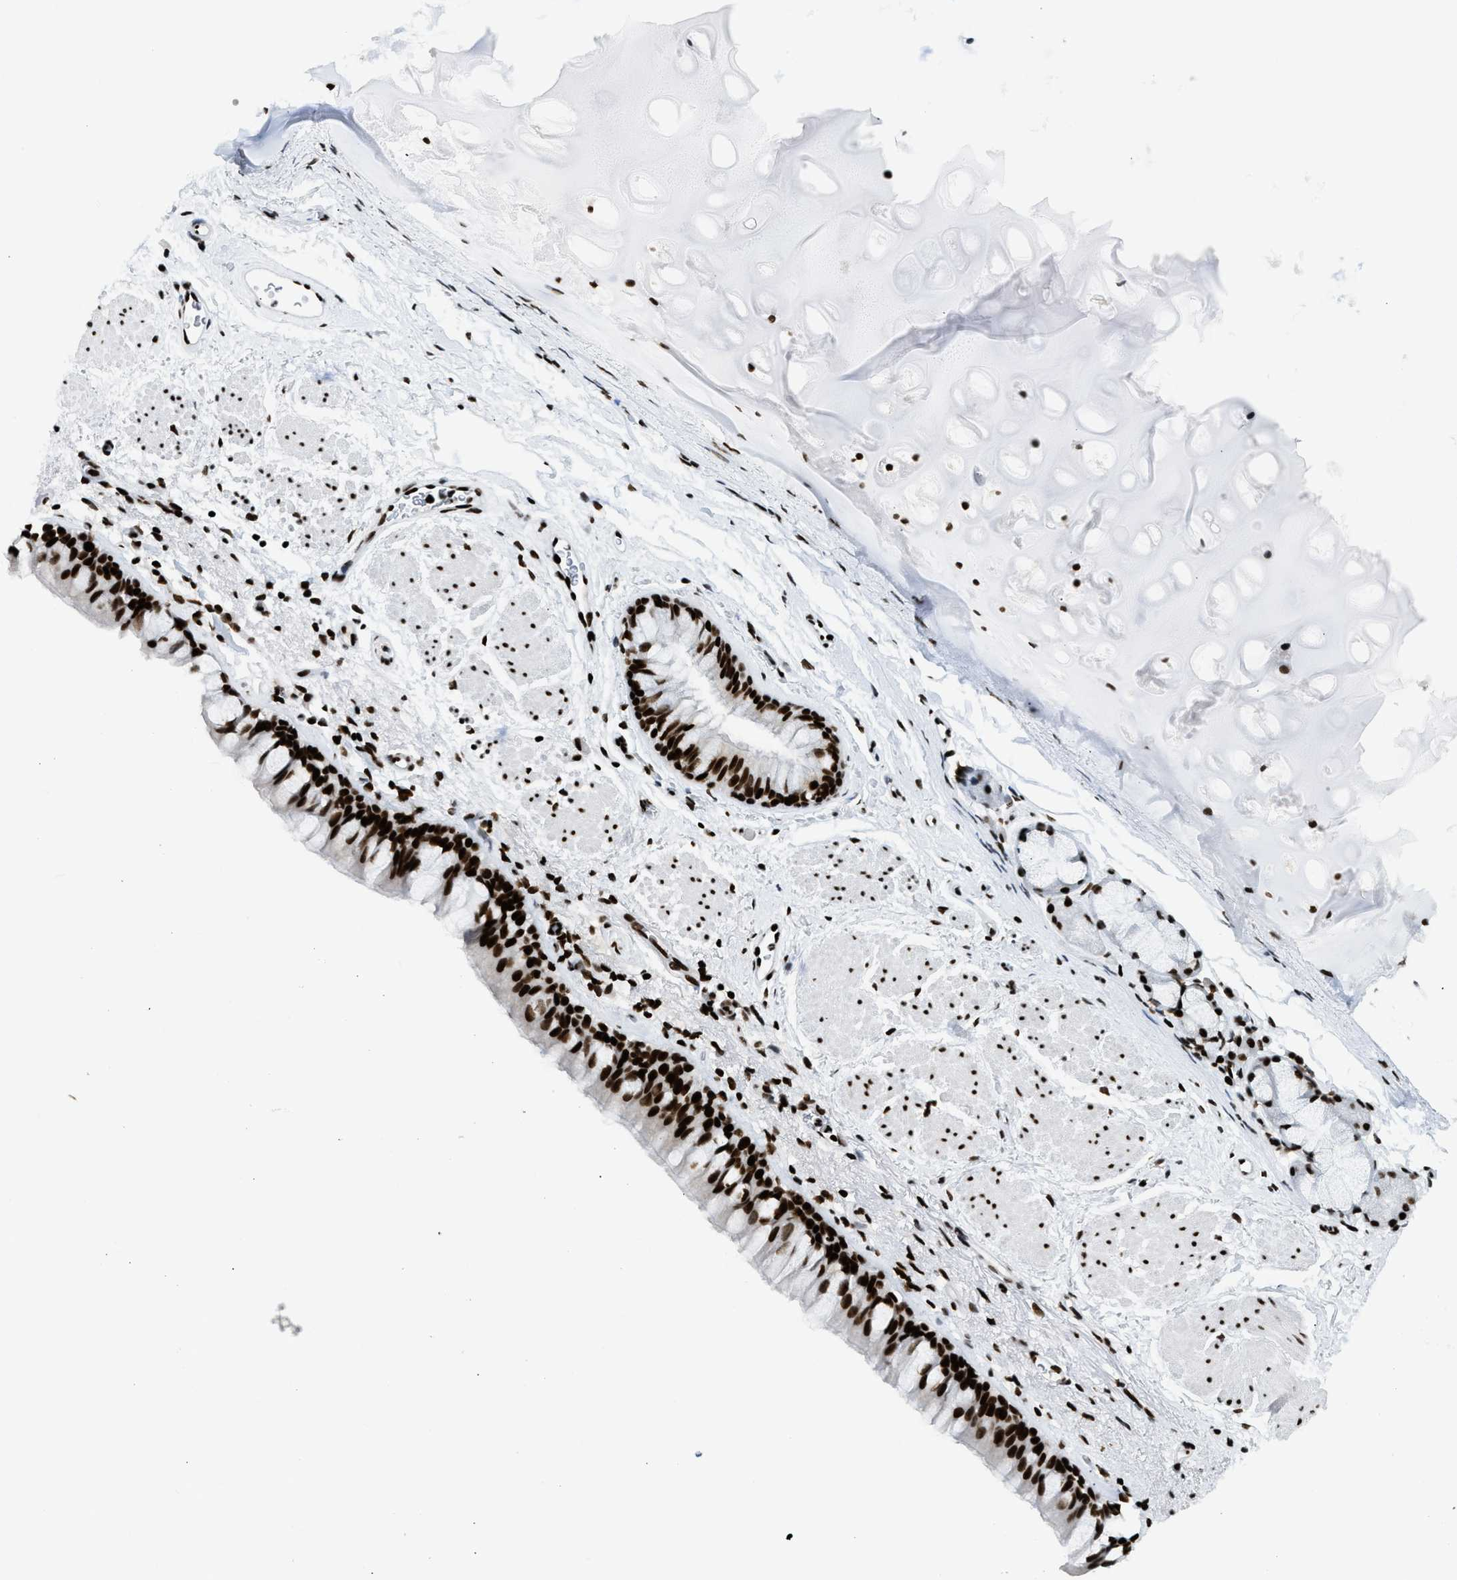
{"staining": {"intensity": "strong", "quantity": ">75%", "location": "nuclear"}, "tissue": "bronchus", "cell_type": "Respiratory epithelial cells", "image_type": "normal", "snomed": [{"axis": "morphology", "description": "Normal tissue, NOS"}, {"axis": "topography", "description": "Cartilage tissue"}, {"axis": "topography", "description": "Bronchus"}], "caption": "About >75% of respiratory epithelial cells in unremarkable human bronchus display strong nuclear protein staining as visualized by brown immunohistochemical staining.", "gene": "PIF1", "patient": {"sex": "female", "age": 53}}